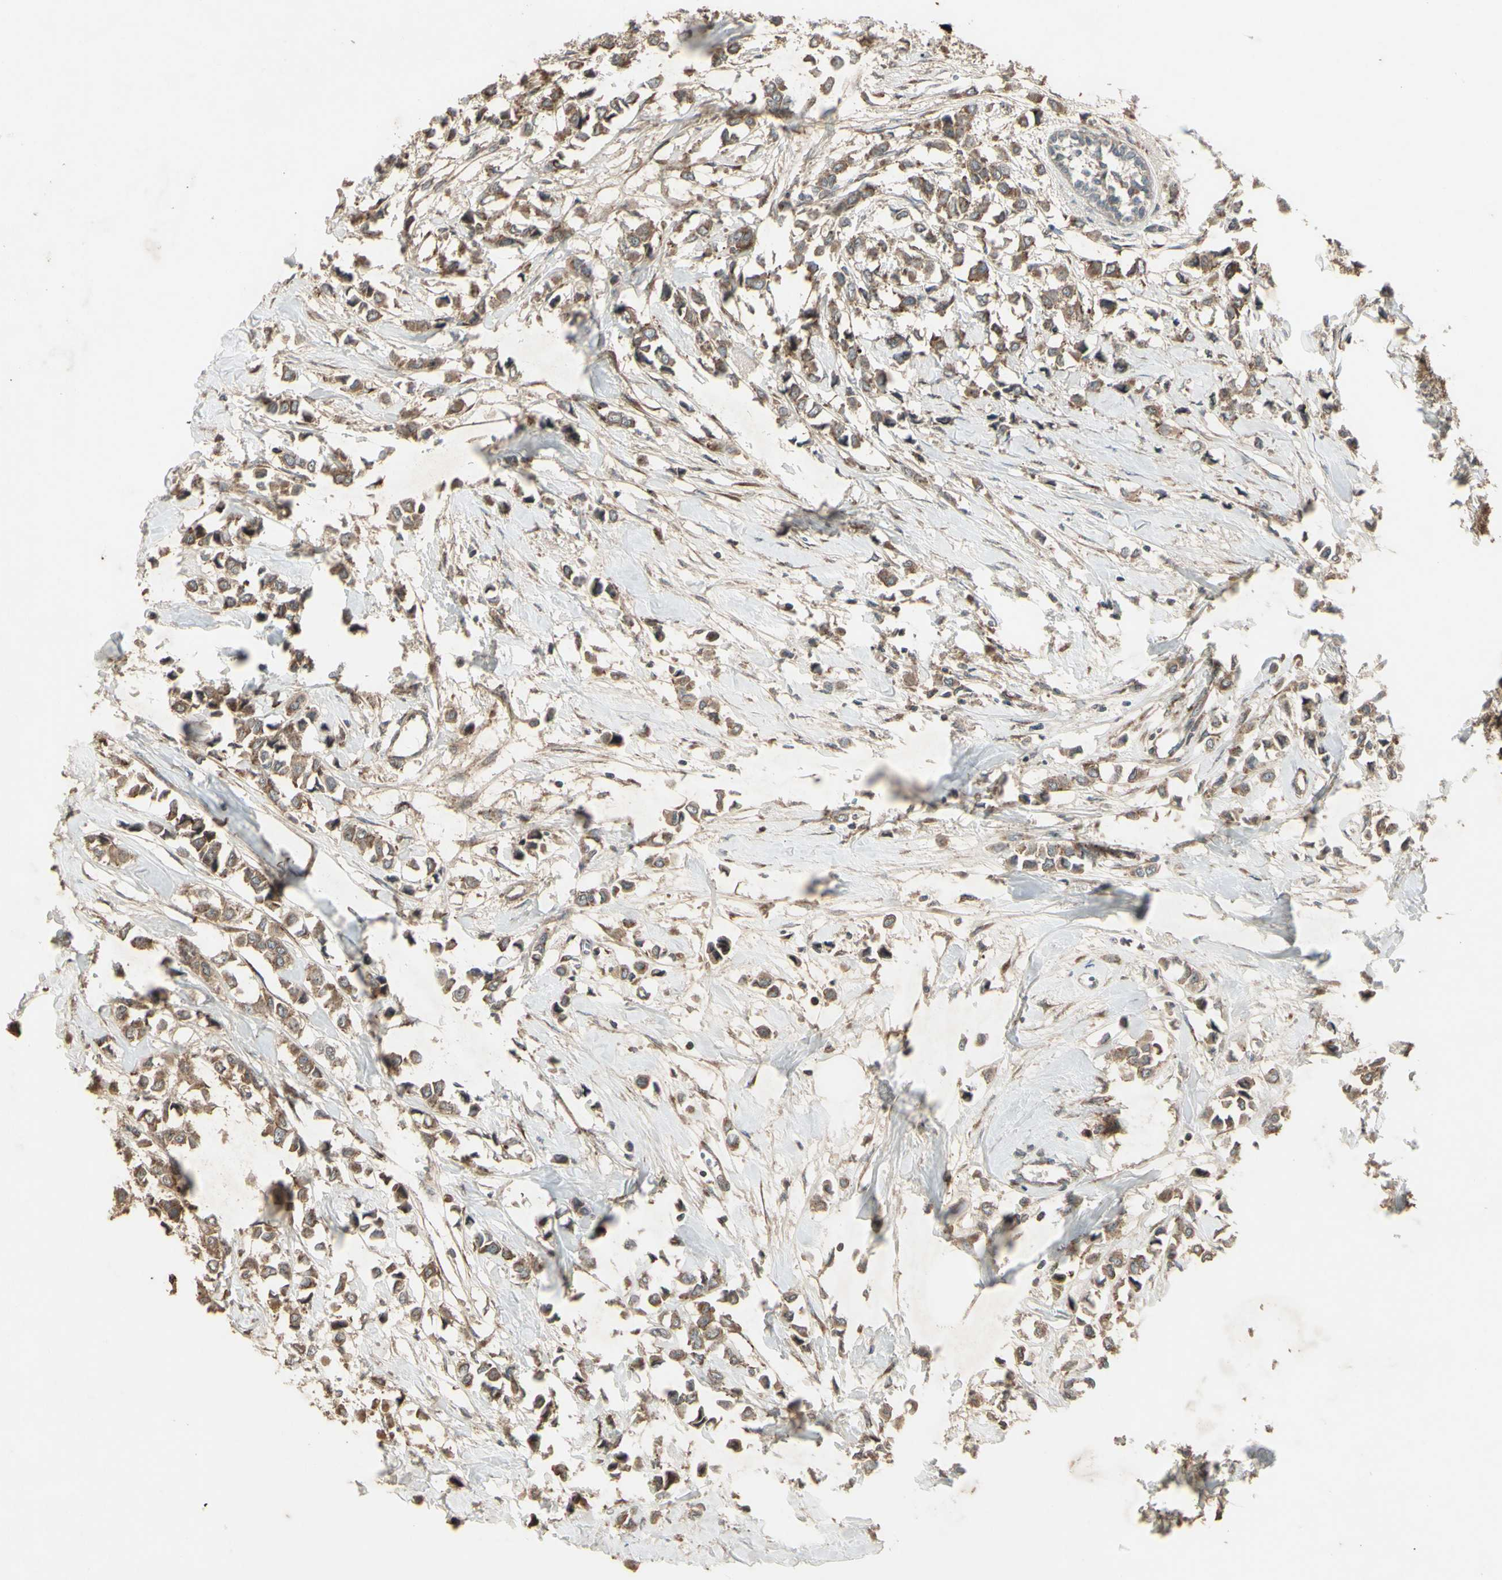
{"staining": {"intensity": "moderate", "quantity": ">75%", "location": "cytoplasmic/membranous"}, "tissue": "breast cancer", "cell_type": "Tumor cells", "image_type": "cancer", "snomed": [{"axis": "morphology", "description": "Lobular carcinoma"}, {"axis": "topography", "description": "Breast"}], "caption": "High-magnification brightfield microscopy of lobular carcinoma (breast) stained with DAB (3,3'-diaminobenzidine) (brown) and counterstained with hematoxylin (blue). tumor cells exhibit moderate cytoplasmic/membranous positivity is seen in about>75% of cells.", "gene": "AP1G1", "patient": {"sex": "female", "age": 51}}